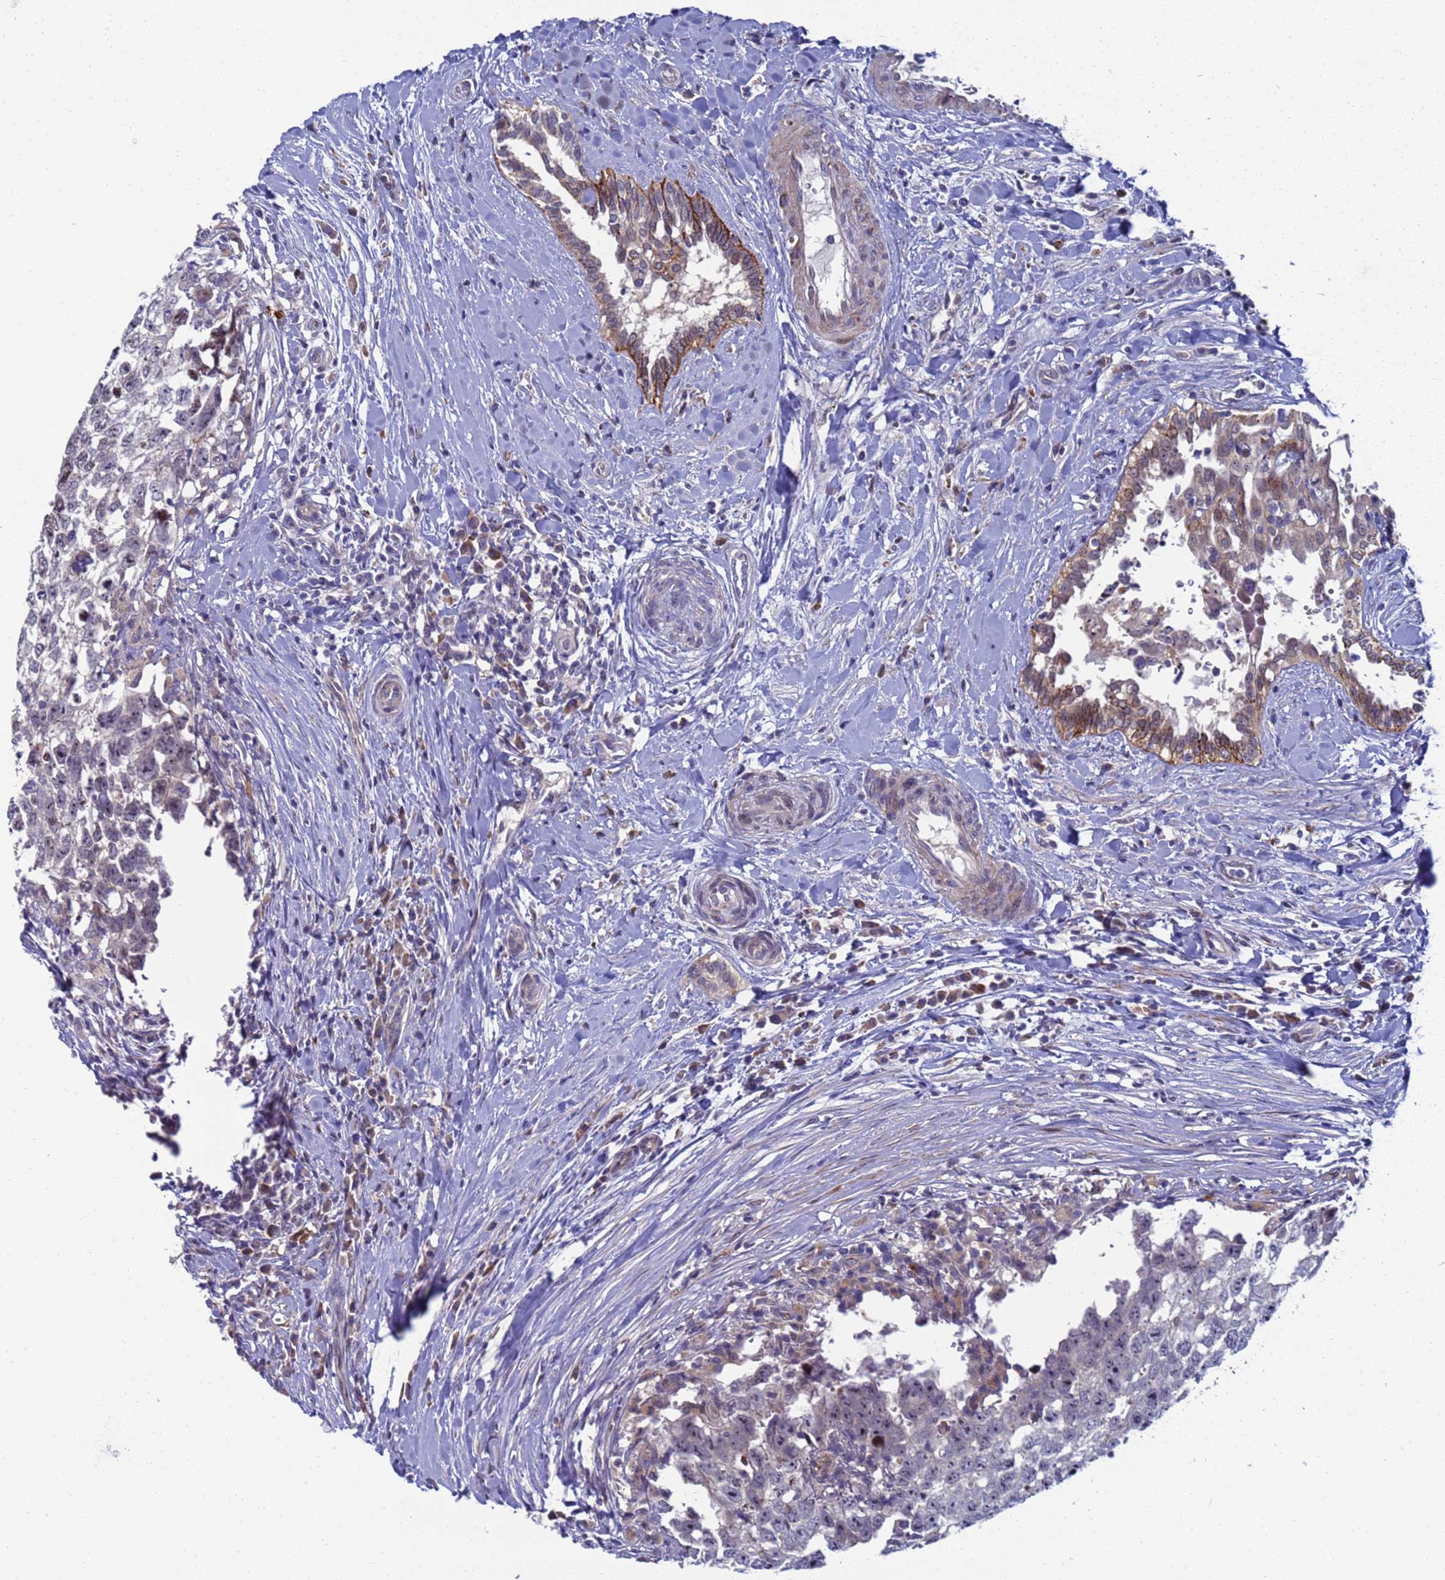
{"staining": {"intensity": "negative", "quantity": "none", "location": "none"}, "tissue": "testis cancer", "cell_type": "Tumor cells", "image_type": "cancer", "snomed": [{"axis": "morphology", "description": "Seminoma, NOS"}, {"axis": "morphology", "description": "Carcinoma, Embryonal, NOS"}, {"axis": "topography", "description": "Testis"}], "caption": "IHC of human seminoma (testis) reveals no expression in tumor cells.", "gene": "ENOSF1", "patient": {"sex": "male", "age": 29}}